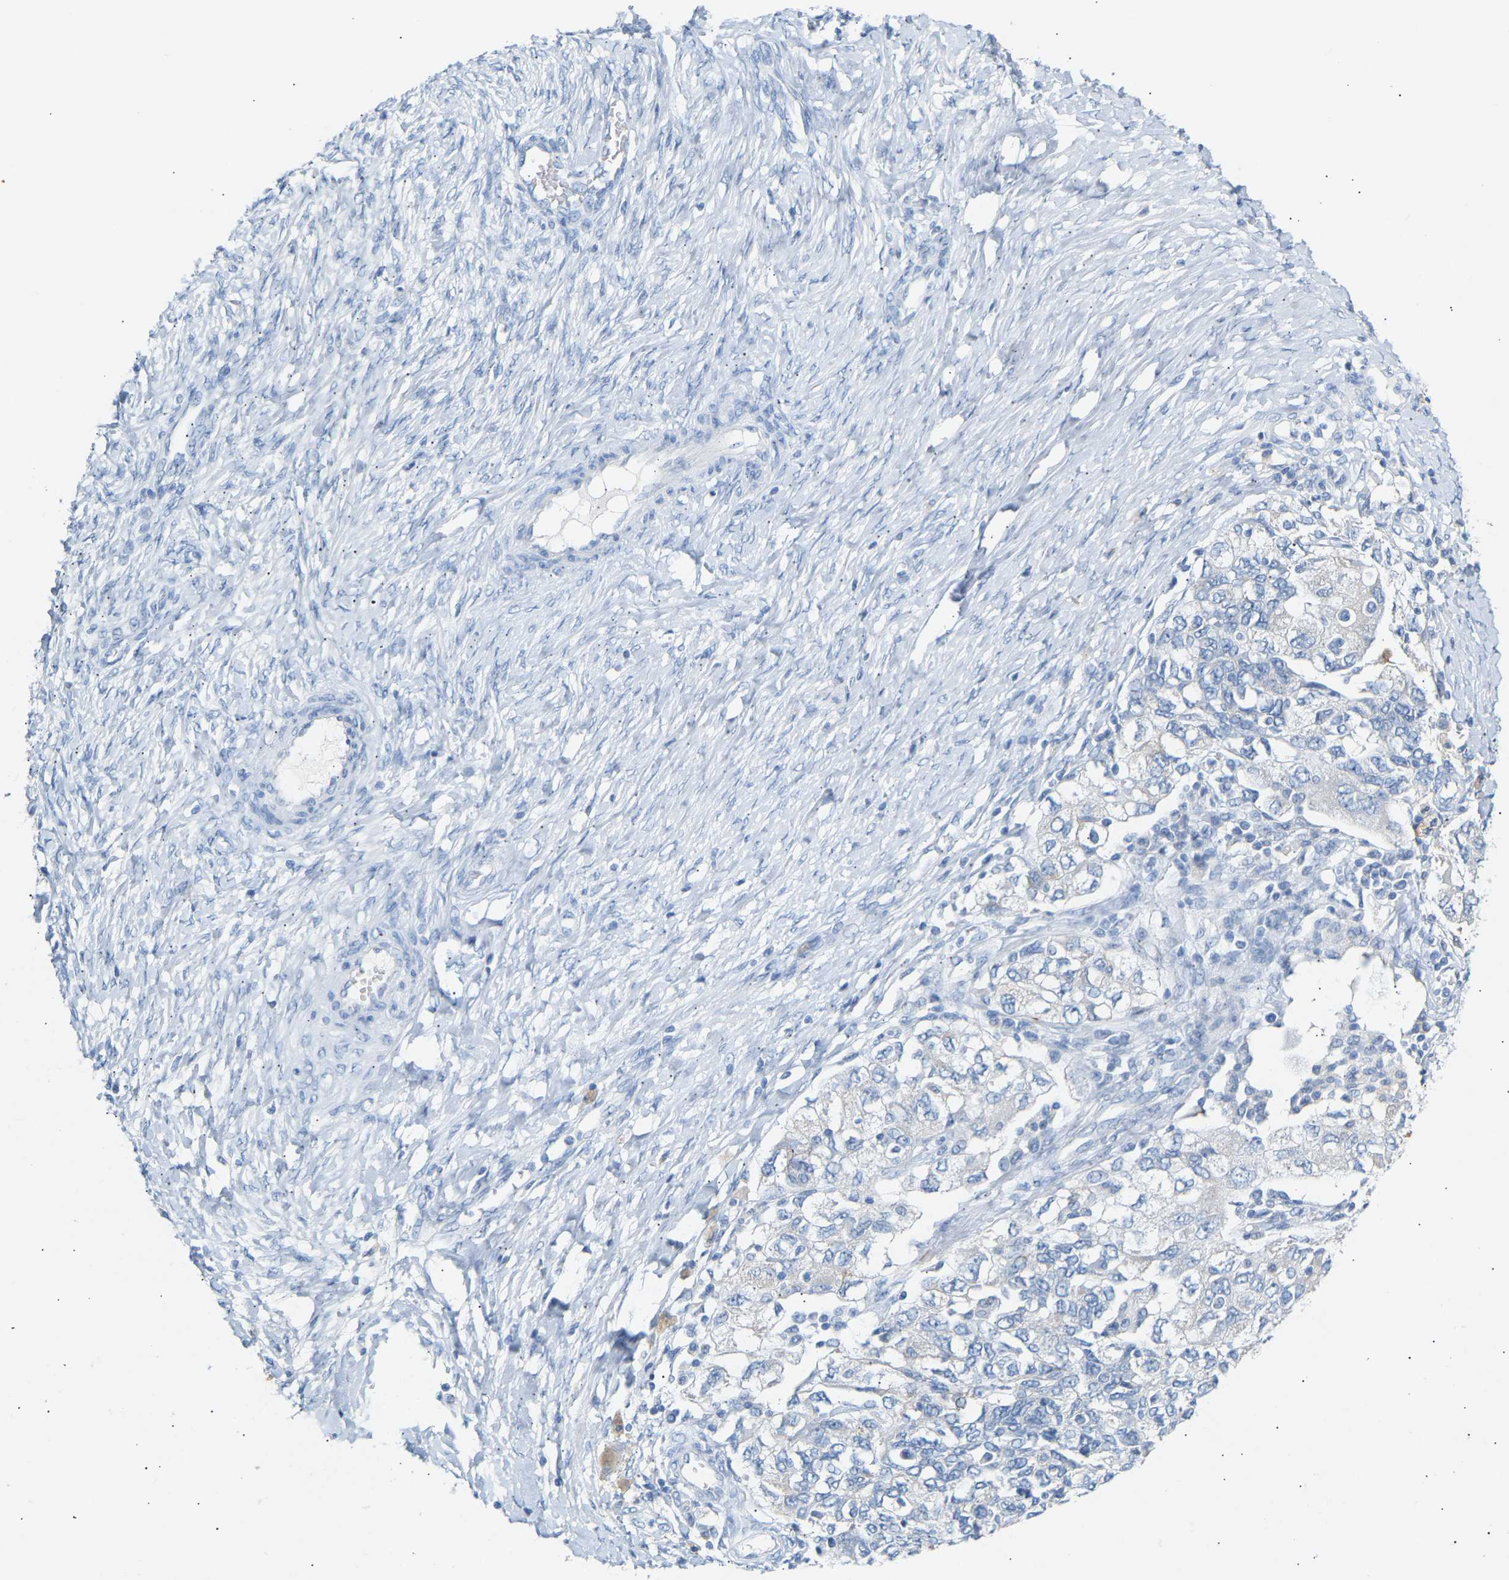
{"staining": {"intensity": "negative", "quantity": "none", "location": "none"}, "tissue": "ovarian cancer", "cell_type": "Tumor cells", "image_type": "cancer", "snomed": [{"axis": "morphology", "description": "Carcinoma, NOS"}, {"axis": "morphology", "description": "Cystadenocarcinoma, serous, NOS"}, {"axis": "topography", "description": "Ovary"}], "caption": "Immunohistochemical staining of human serous cystadenocarcinoma (ovarian) shows no significant staining in tumor cells.", "gene": "PEX1", "patient": {"sex": "female", "age": 69}}